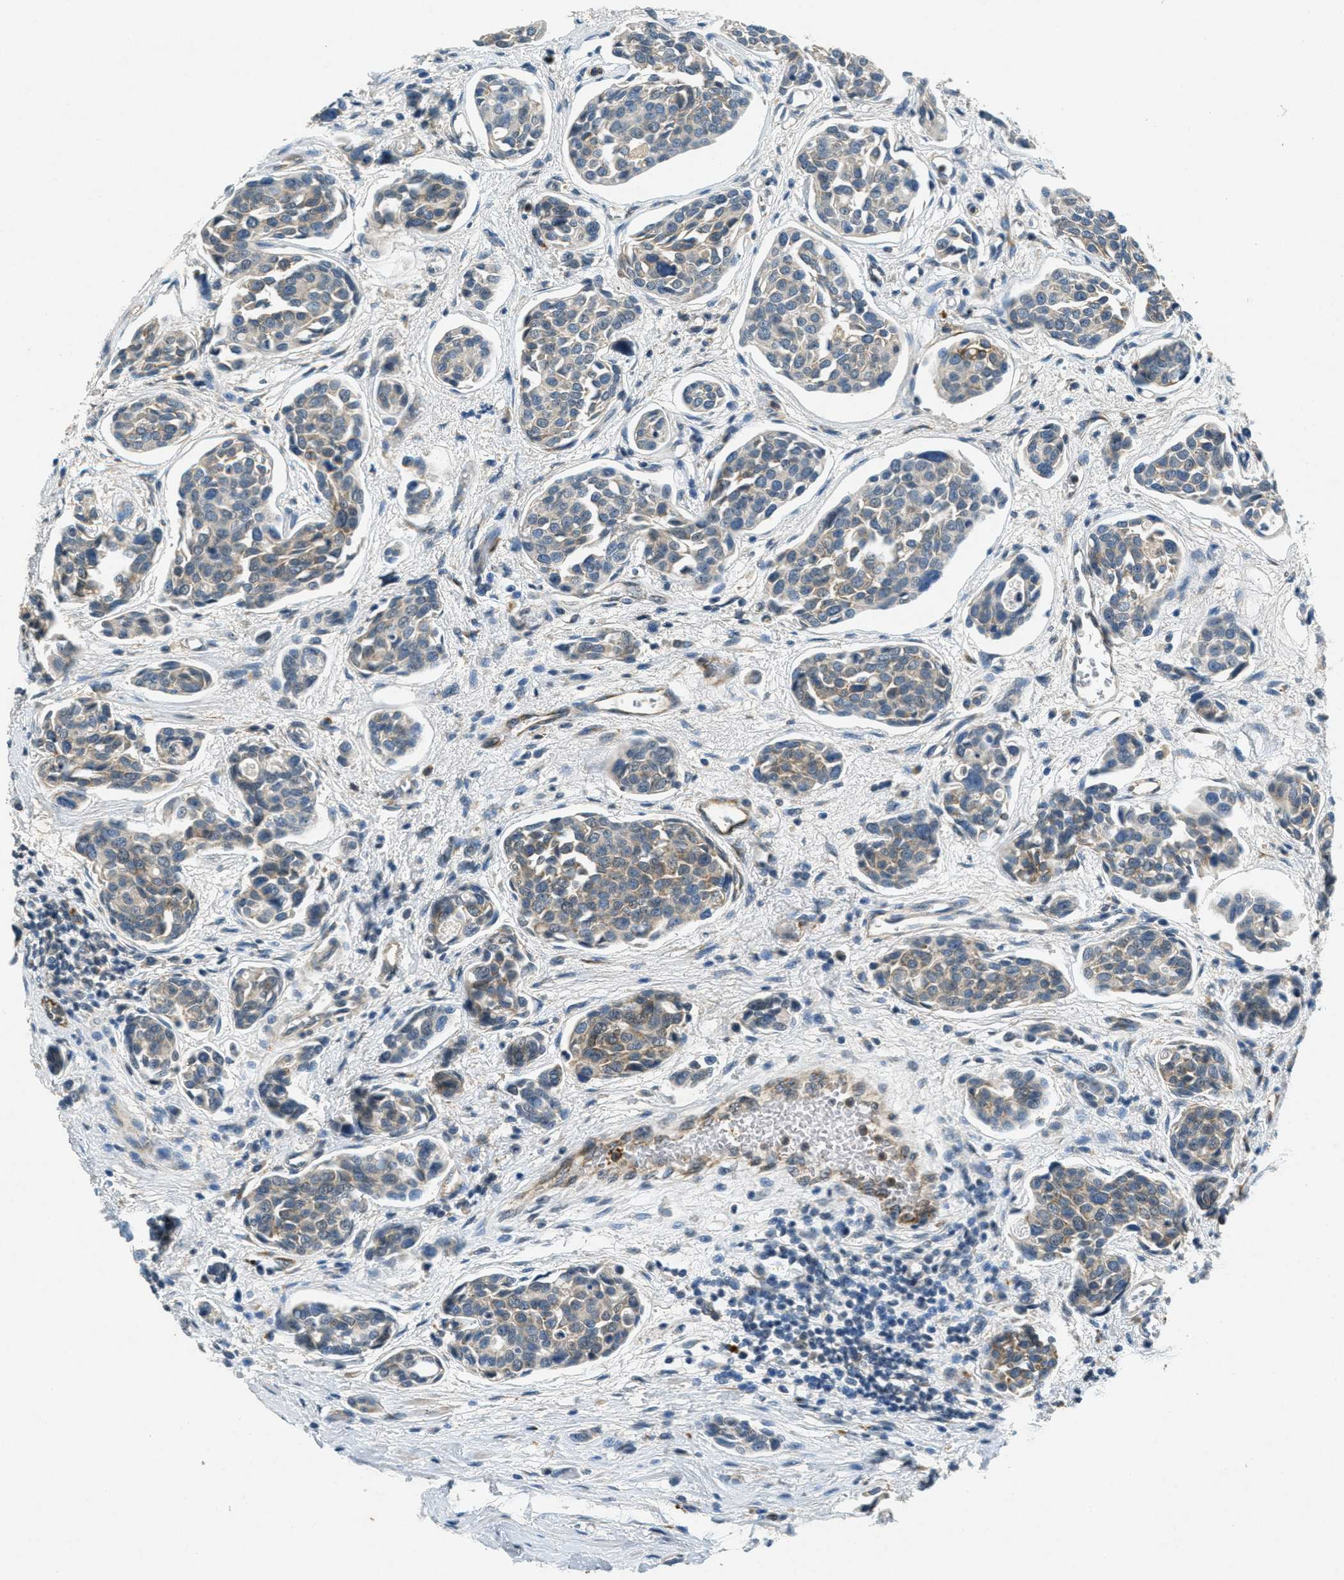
{"staining": {"intensity": "weak", "quantity": "<25%", "location": "cytoplasmic/membranous"}, "tissue": "urothelial cancer", "cell_type": "Tumor cells", "image_type": "cancer", "snomed": [{"axis": "morphology", "description": "Urothelial carcinoma, High grade"}, {"axis": "topography", "description": "Urinary bladder"}], "caption": "High magnification brightfield microscopy of high-grade urothelial carcinoma stained with DAB (3,3'-diaminobenzidine) (brown) and counterstained with hematoxylin (blue): tumor cells show no significant expression.", "gene": "RAB3D", "patient": {"sex": "male", "age": 78}}